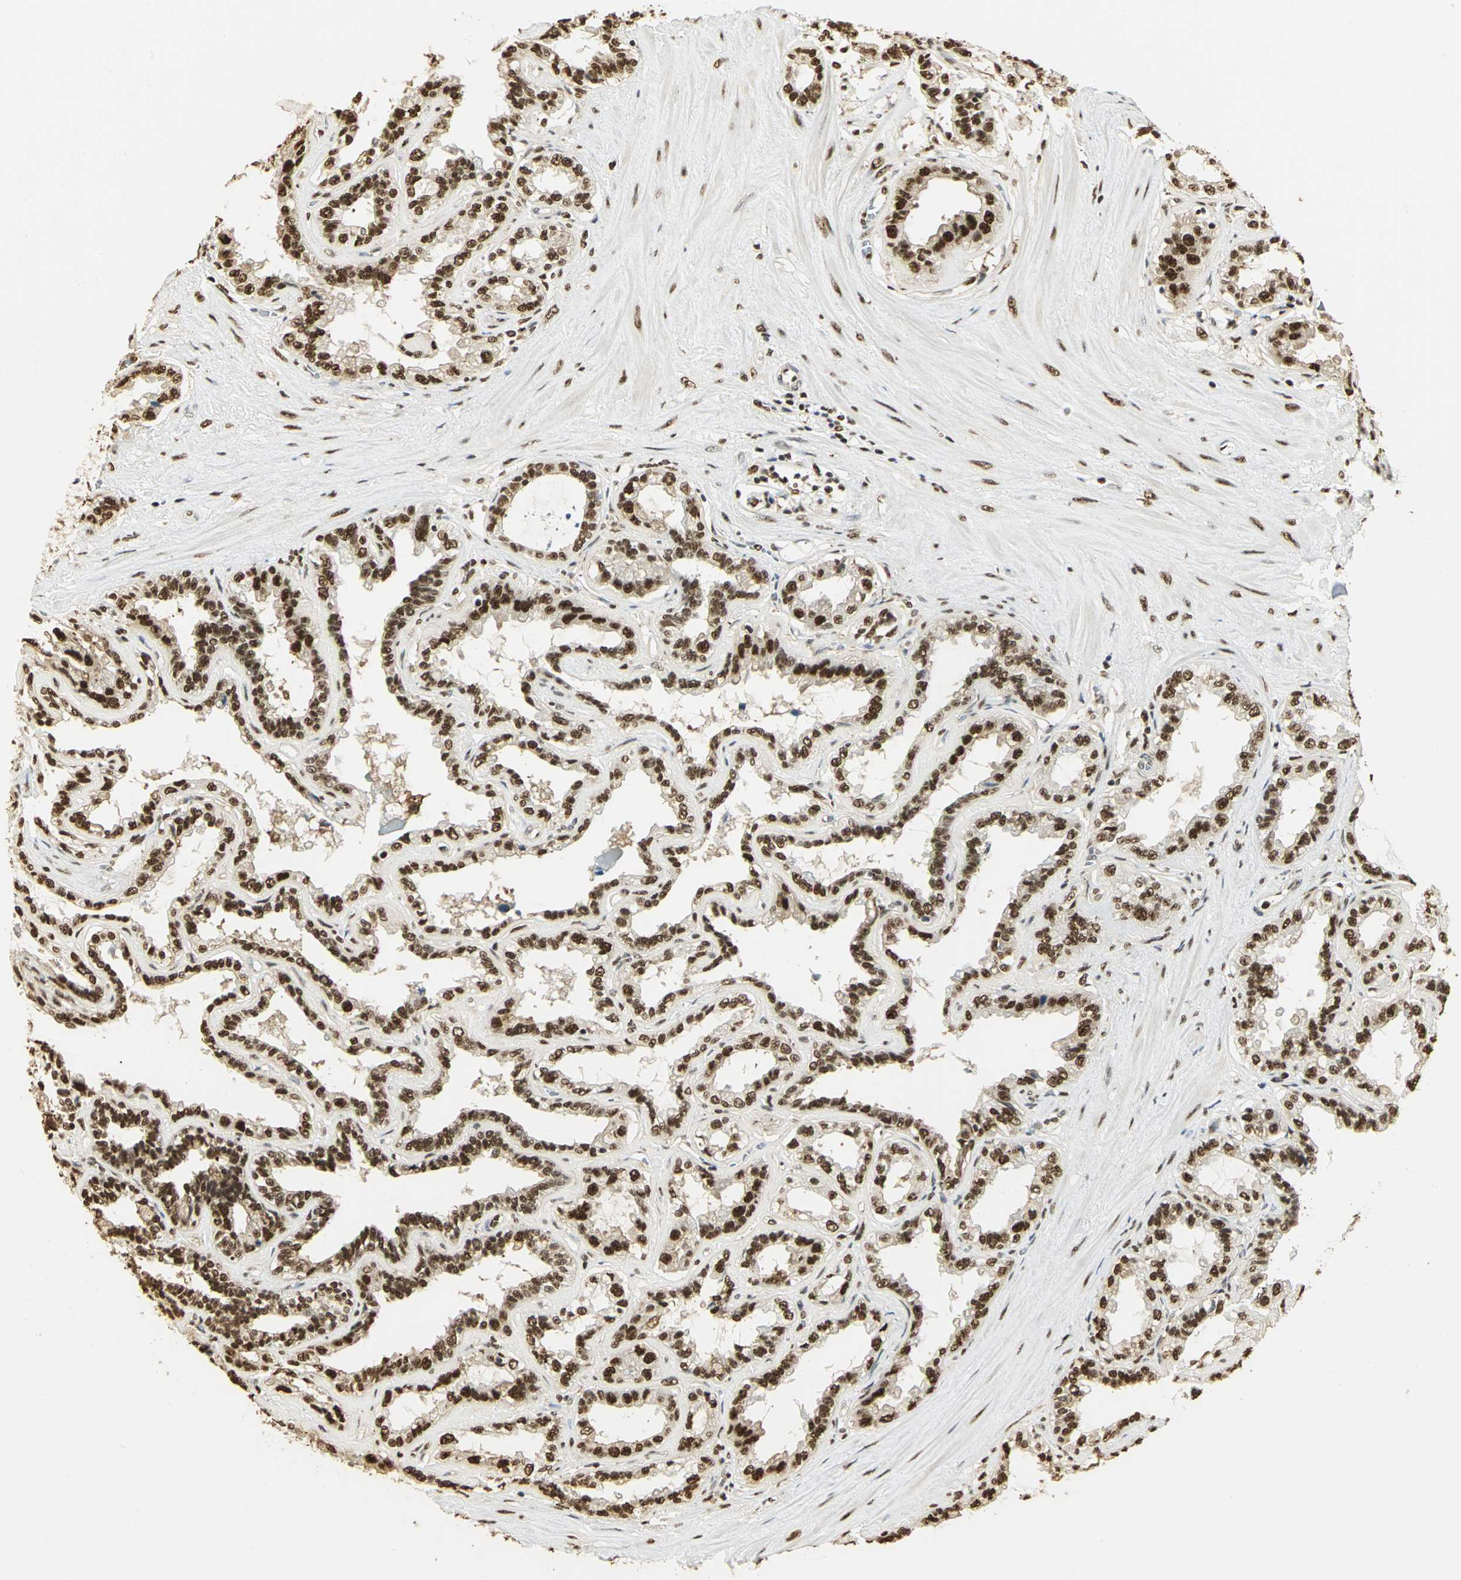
{"staining": {"intensity": "strong", "quantity": ">75%", "location": "cytoplasmic/membranous,nuclear"}, "tissue": "seminal vesicle", "cell_type": "Glandular cells", "image_type": "normal", "snomed": [{"axis": "morphology", "description": "Normal tissue, NOS"}, {"axis": "morphology", "description": "Inflammation, NOS"}, {"axis": "topography", "description": "Urinary bladder"}, {"axis": "topography", "description": "Prostate"}, {"axis": "topography", "description": "Seminal veicle"}], "caption": "Benign seminal vesicle exhibits strong cytoplasmic/membranous,nuclear expression in about >75% of glandular cells, visualized by immunohistochemistry.", "gene": "SET", "patient": {"sex": "male", "age": 82}}